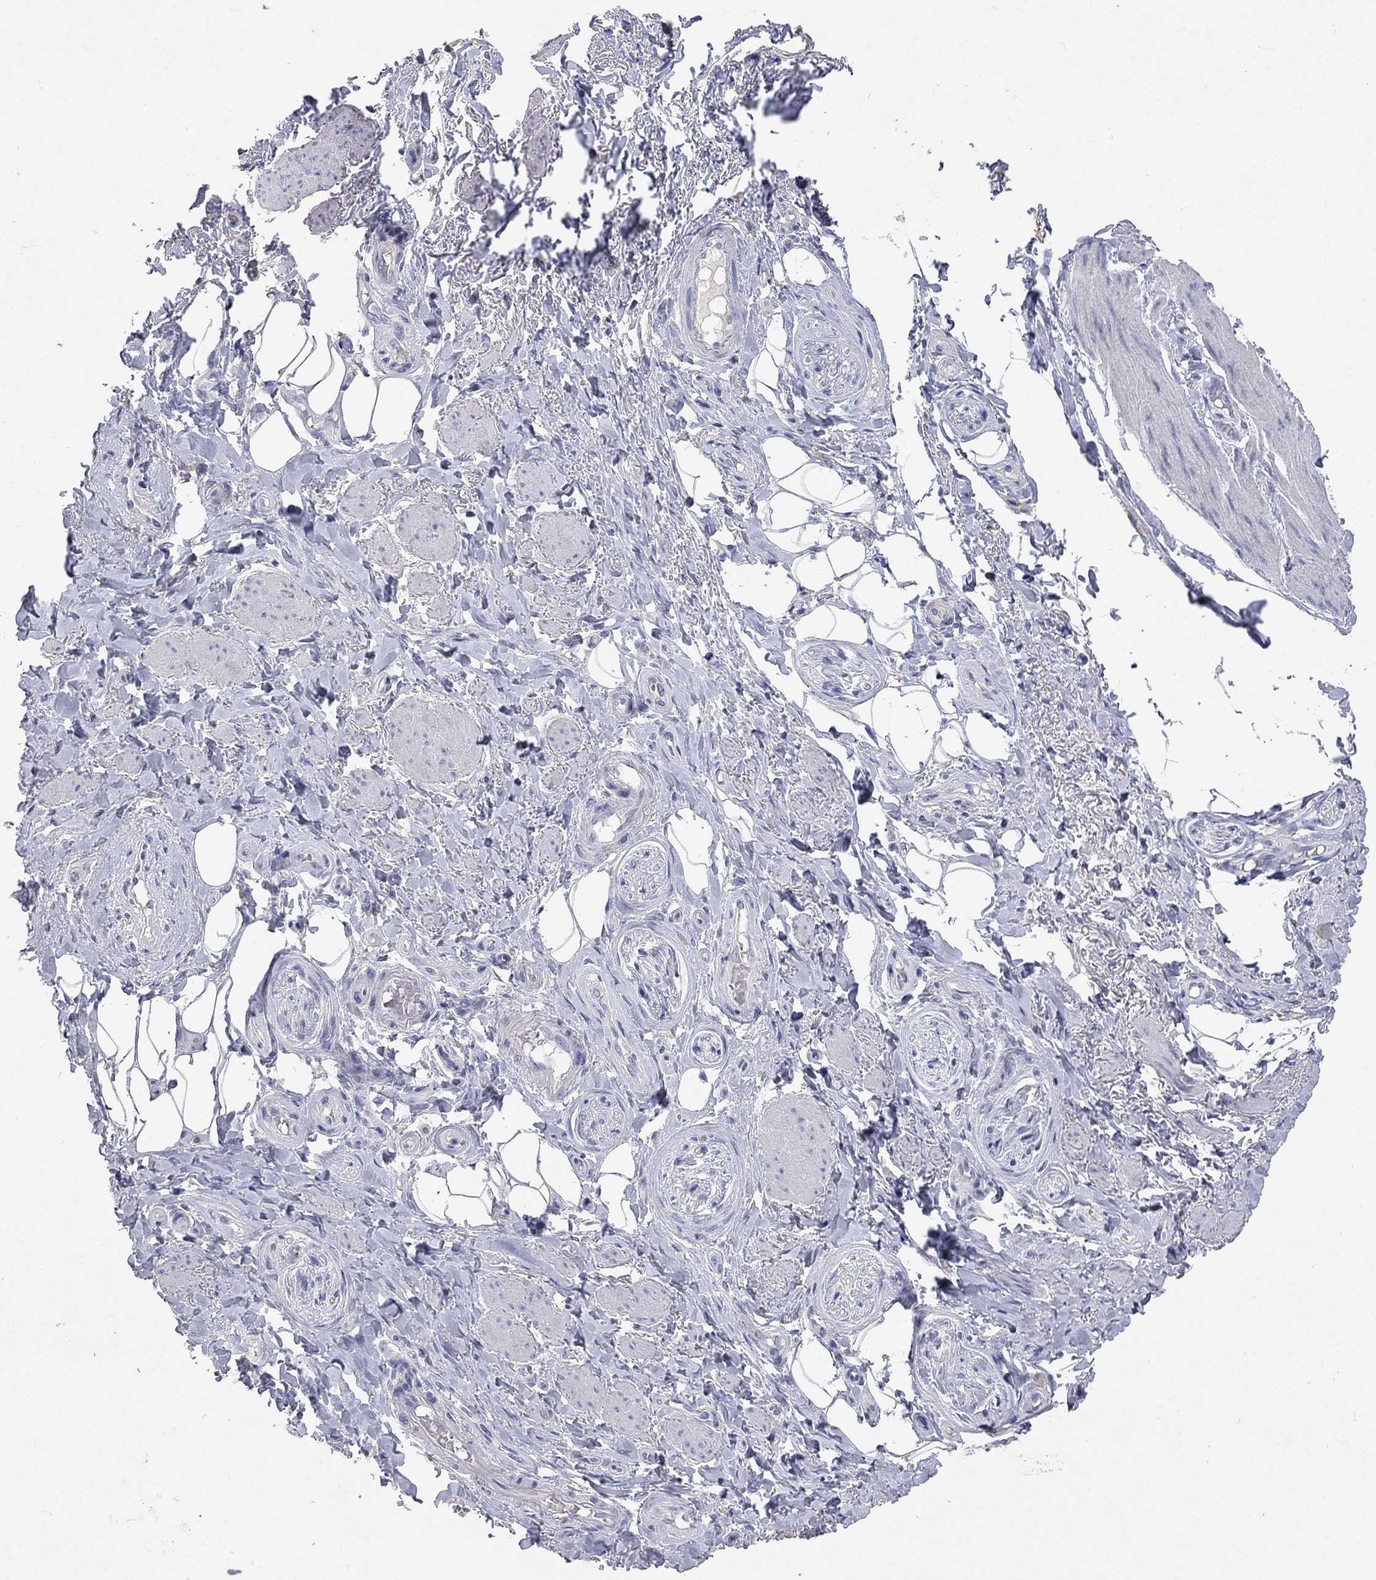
{"staining": {"intensity": "negative", "quantity": "none", "location": "none"}, "tissue": "adipose tissue", "cell_type": "Adipocytes", "image_type": "normal", "snomed": [{"axis": "morphology", "description": "Normal tissue, NOS"}, {"axis": "topography", "description": "Skeletal muscle"}, {"axis": "topography", "description": "Anal"}, {"axis": "topography", "description": "Peripheral nerve tissue"}], "caption": "High power microscopy photomicrograph of an immunohistochemistry (IHC) micrograph of normal adipose tissue, revealing no significant staining in adipocytes. The staining was performed using DAB to visualize the protein expression in brown, while the nuclei were stained in blue with hematoxylin (Magnification: 20x).", "gene": "MMP13", "patient": {"sex": "male", "age": 53}}